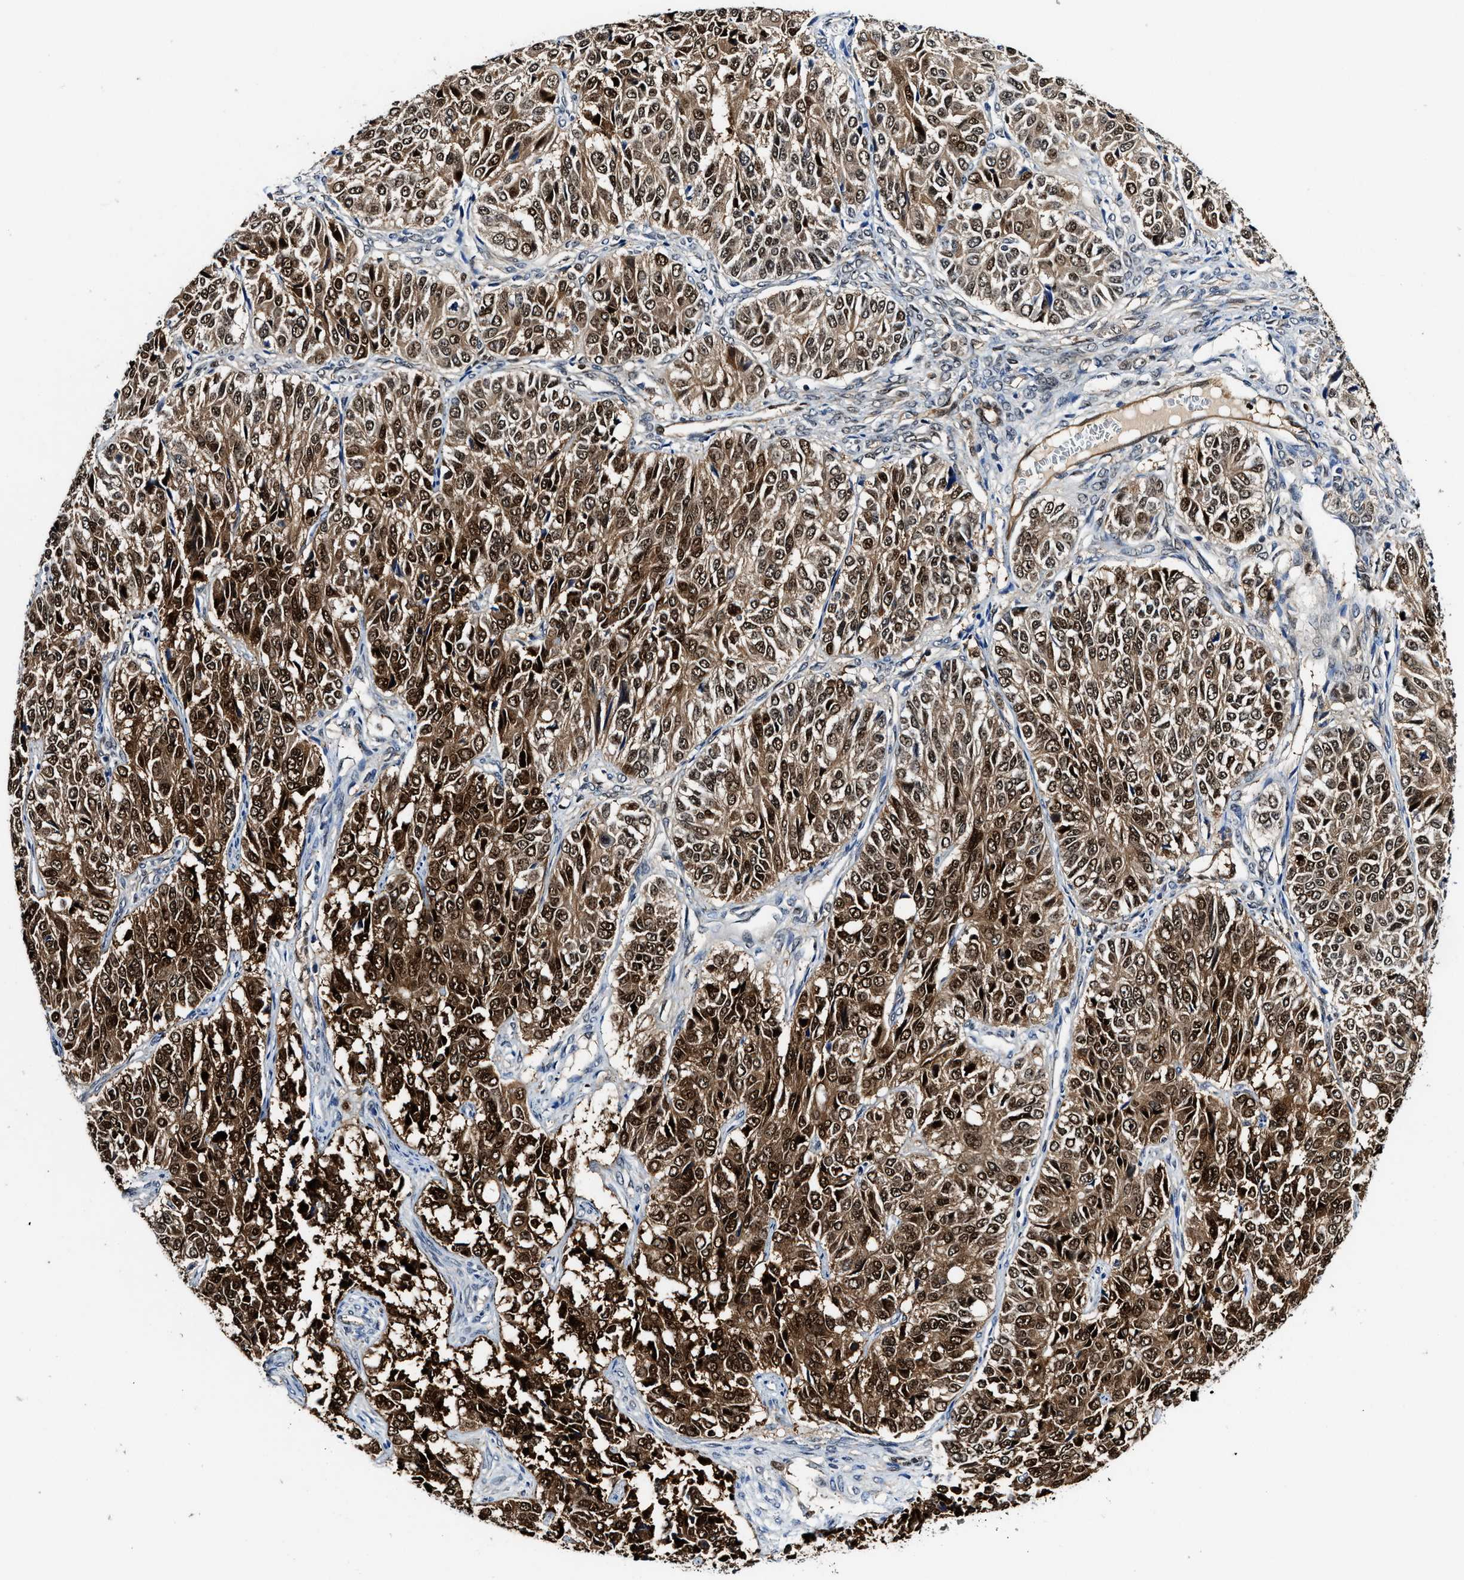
{"staining": {"intensity": "strong", "quantity": ">75%", "location": "cytoplasmic/membranous,nuclear"}, "tissue": "ovarian cancer", "cell_type": "Tumor cells", "image_type": "cancer", "snomed": [{"axis": "morphology", "description": "Carcinoma, endometroid"}, {"axis": "topography", "description": "Ovary"}], "caption": "IHC (DAB) staining of ovarian cancer (endometroid carcinoma) displays strong cytoplasmic/membranous and nuclear protein expression in about >75% of tumor cells.", "gene": "LTA4H", "patient": {"sex": "female", "age": 51}}